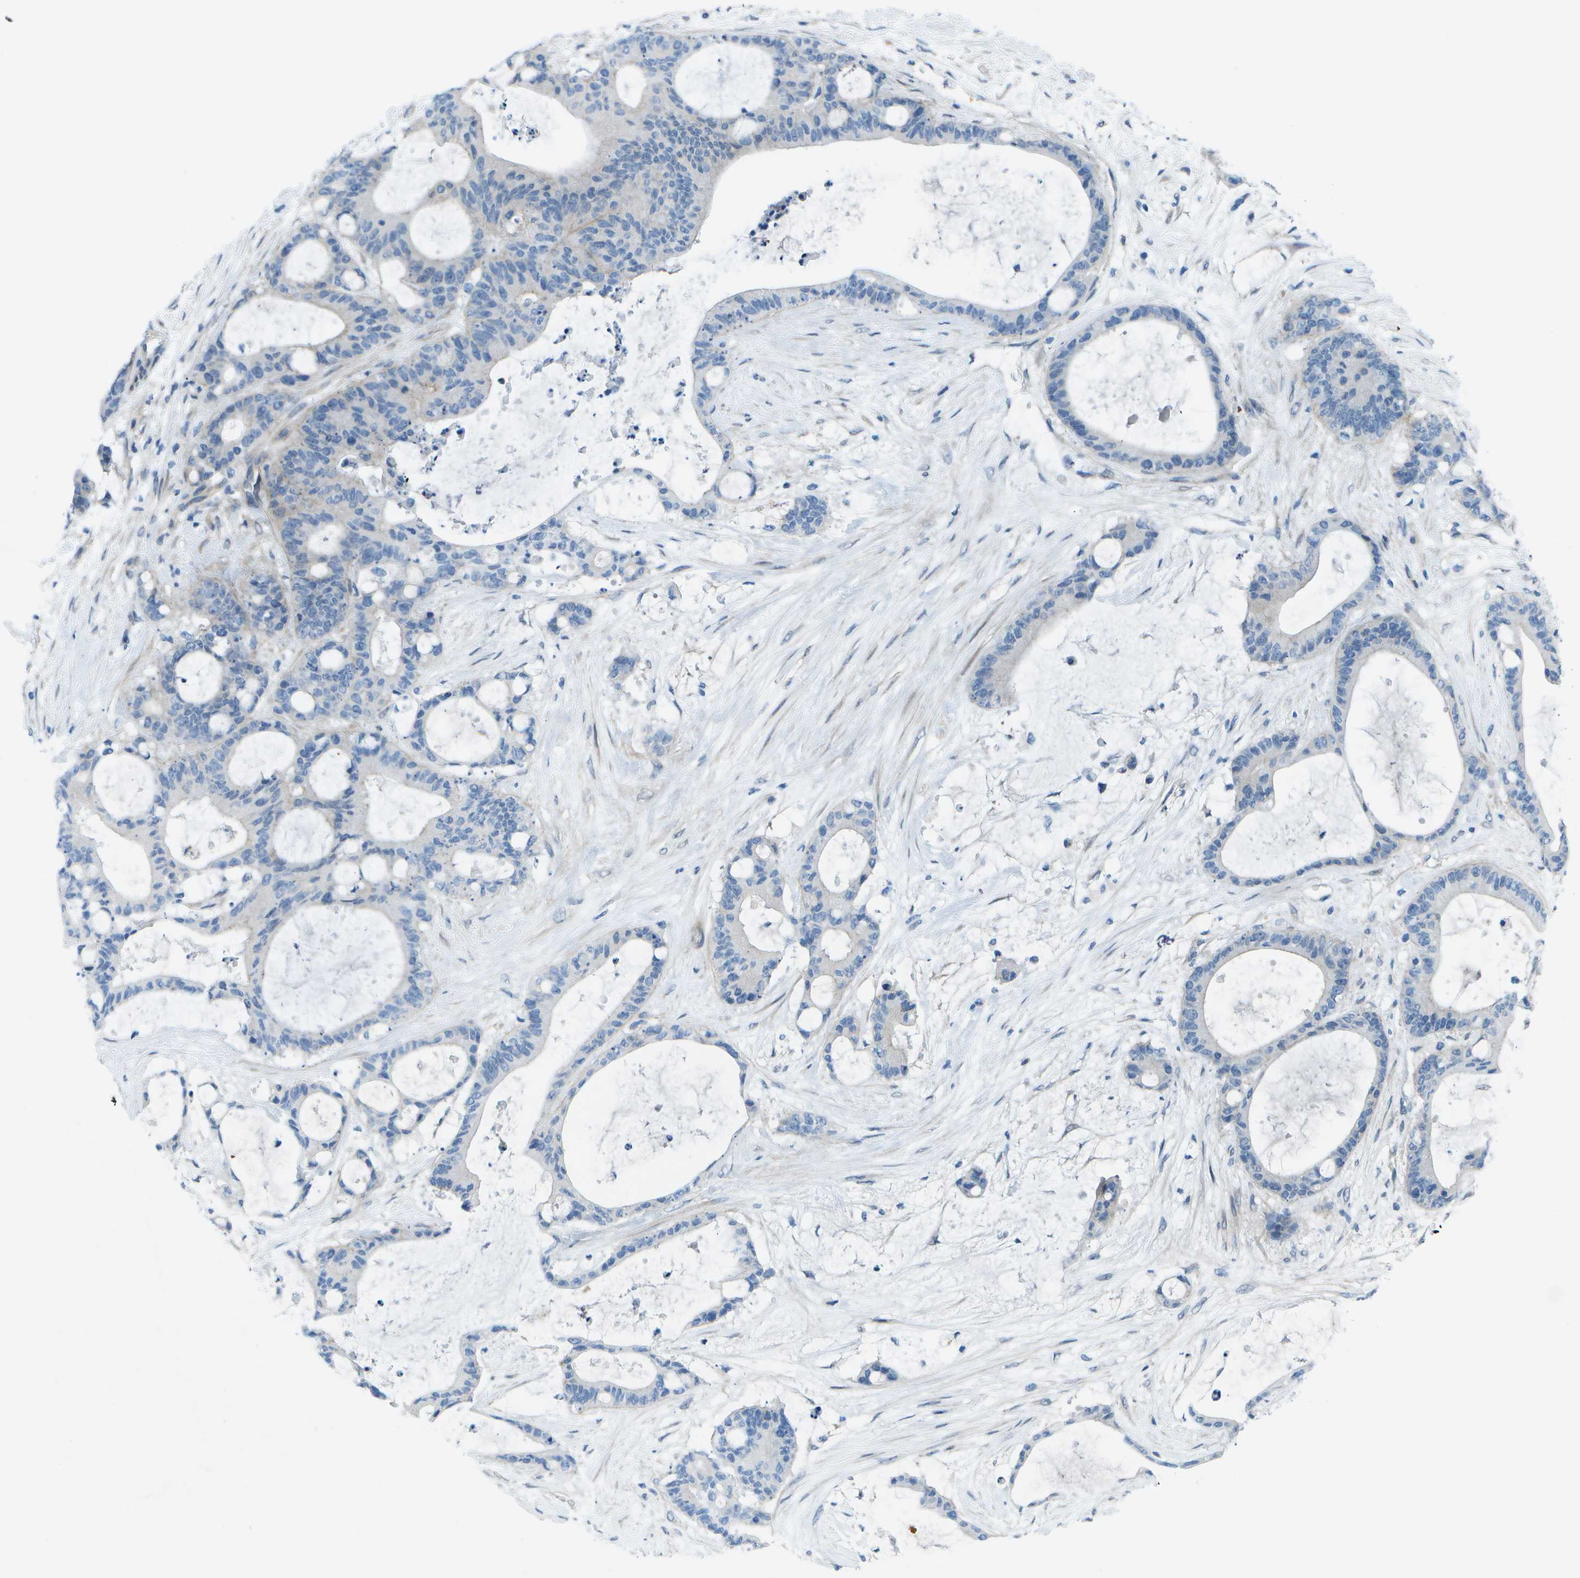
{"staining": {"intensity": "negative", "quantity": "none", "location": "none"}, "tissue": "liver cancer", "cell_type": "Tumor cells", "image_type": "cancer", "snomed": [{"axis": "morphology", "description": "Cholangiocarcinoma"}, {"axis": "topography", "description": "Liver"}], "caption": "Immunohistochemistry (IHC) image of cholangiocarcinoma (liver) stained for a protein (brown), which displays no expression in tumor cells. (DAB (3,3'-diaminobenzidine) immunohistochemistry (IHC) visualized using brightfield microscopy, high magnification).", "gene": "SORBS3", "patient": {"sex": "female", "age": 73}}